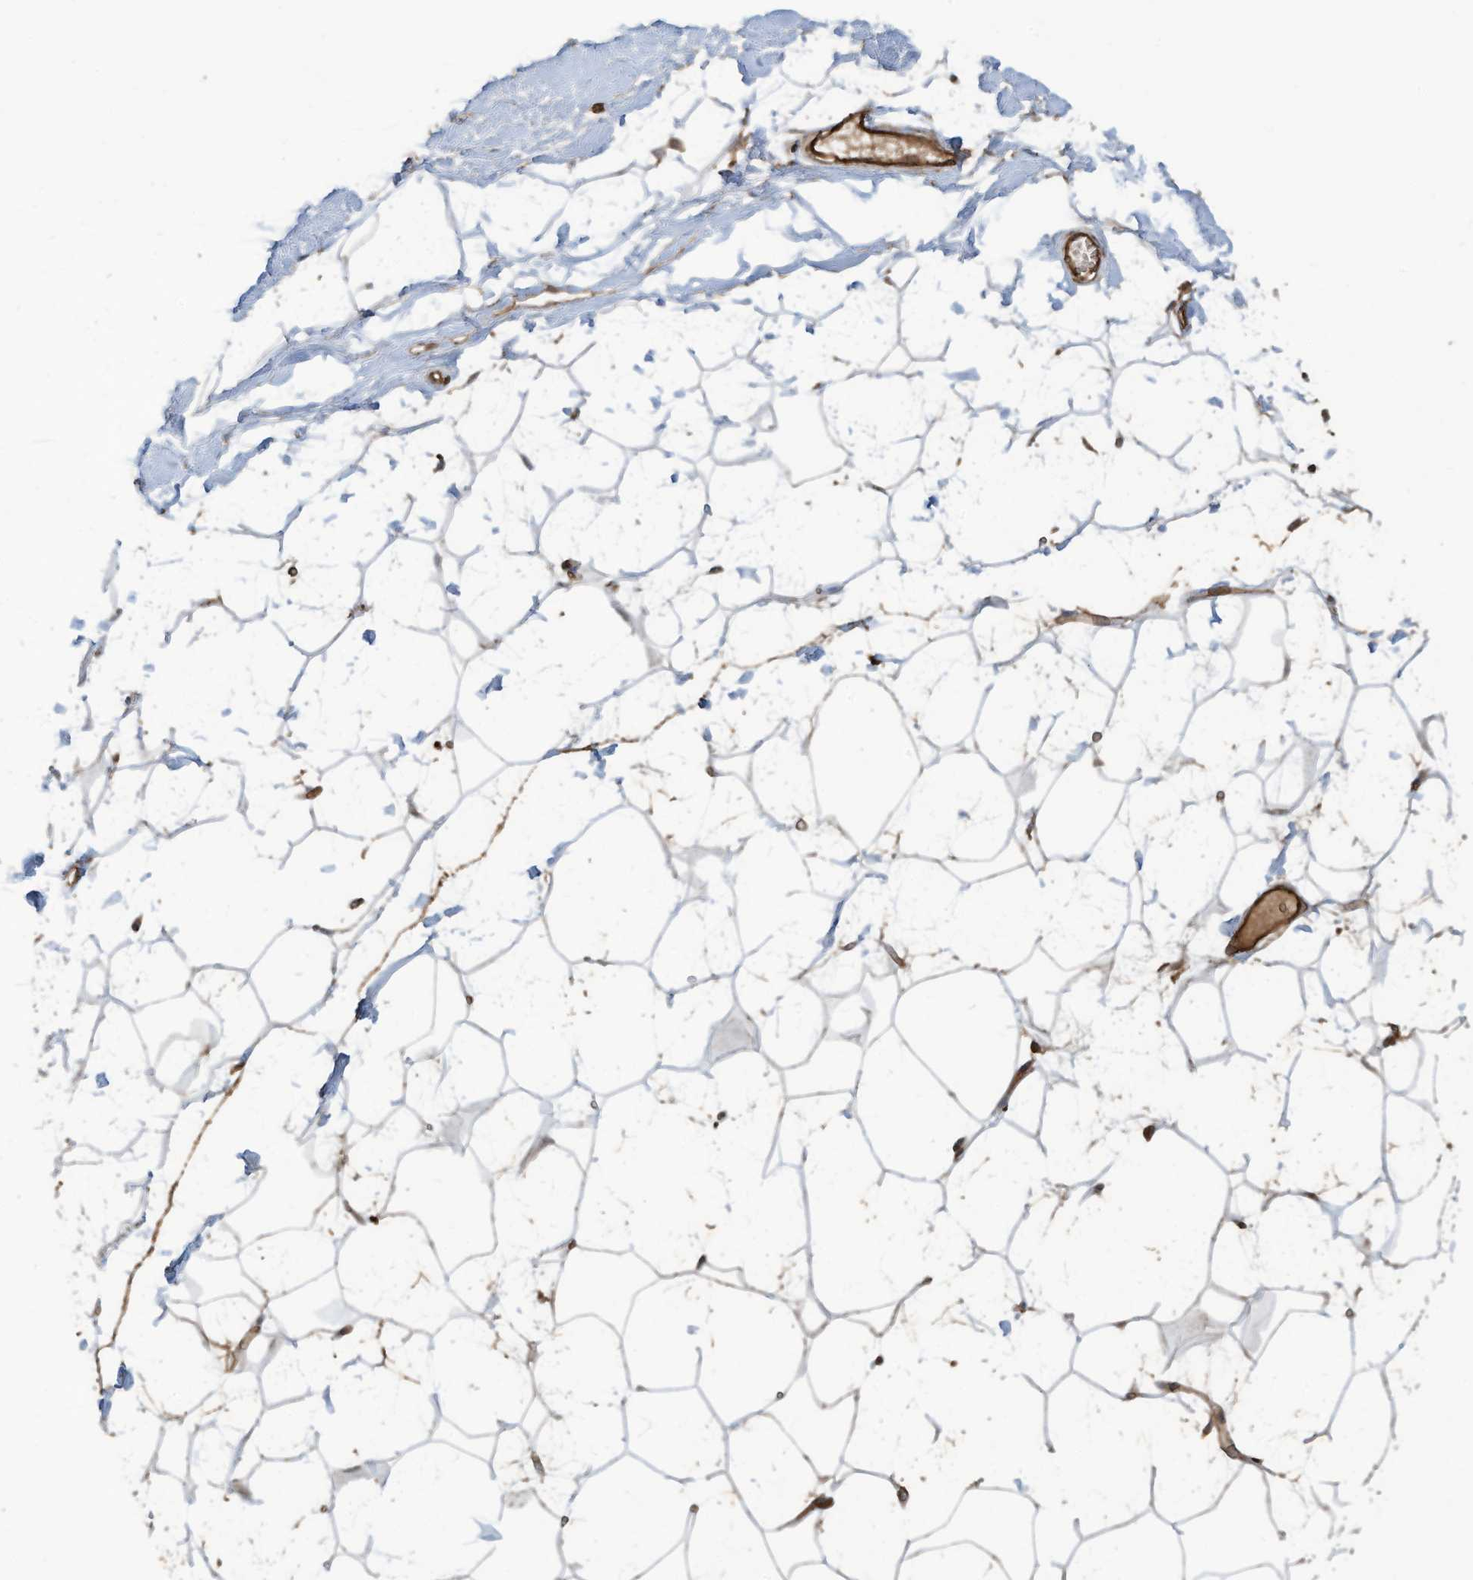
{"staining": {"intensity": "moderate", "quantity": ">75%", "location": "cytoplasmic/membranous"}, "tissue": "breast", "cell_type": "Adipocytes", "image_type": "normal", "snomed": [{"axis": "morphology", "description": "Normal tissue, NOS"}, {"axis": "topography", "description": "Breast"}], "caption": "Adipocytes show medium levels of moderate cytoplasmic/membranous staining in about >75% of cells in normal human breast.", "gene": "DDIT4", "patient": {"sex": "female", "age": 26}}